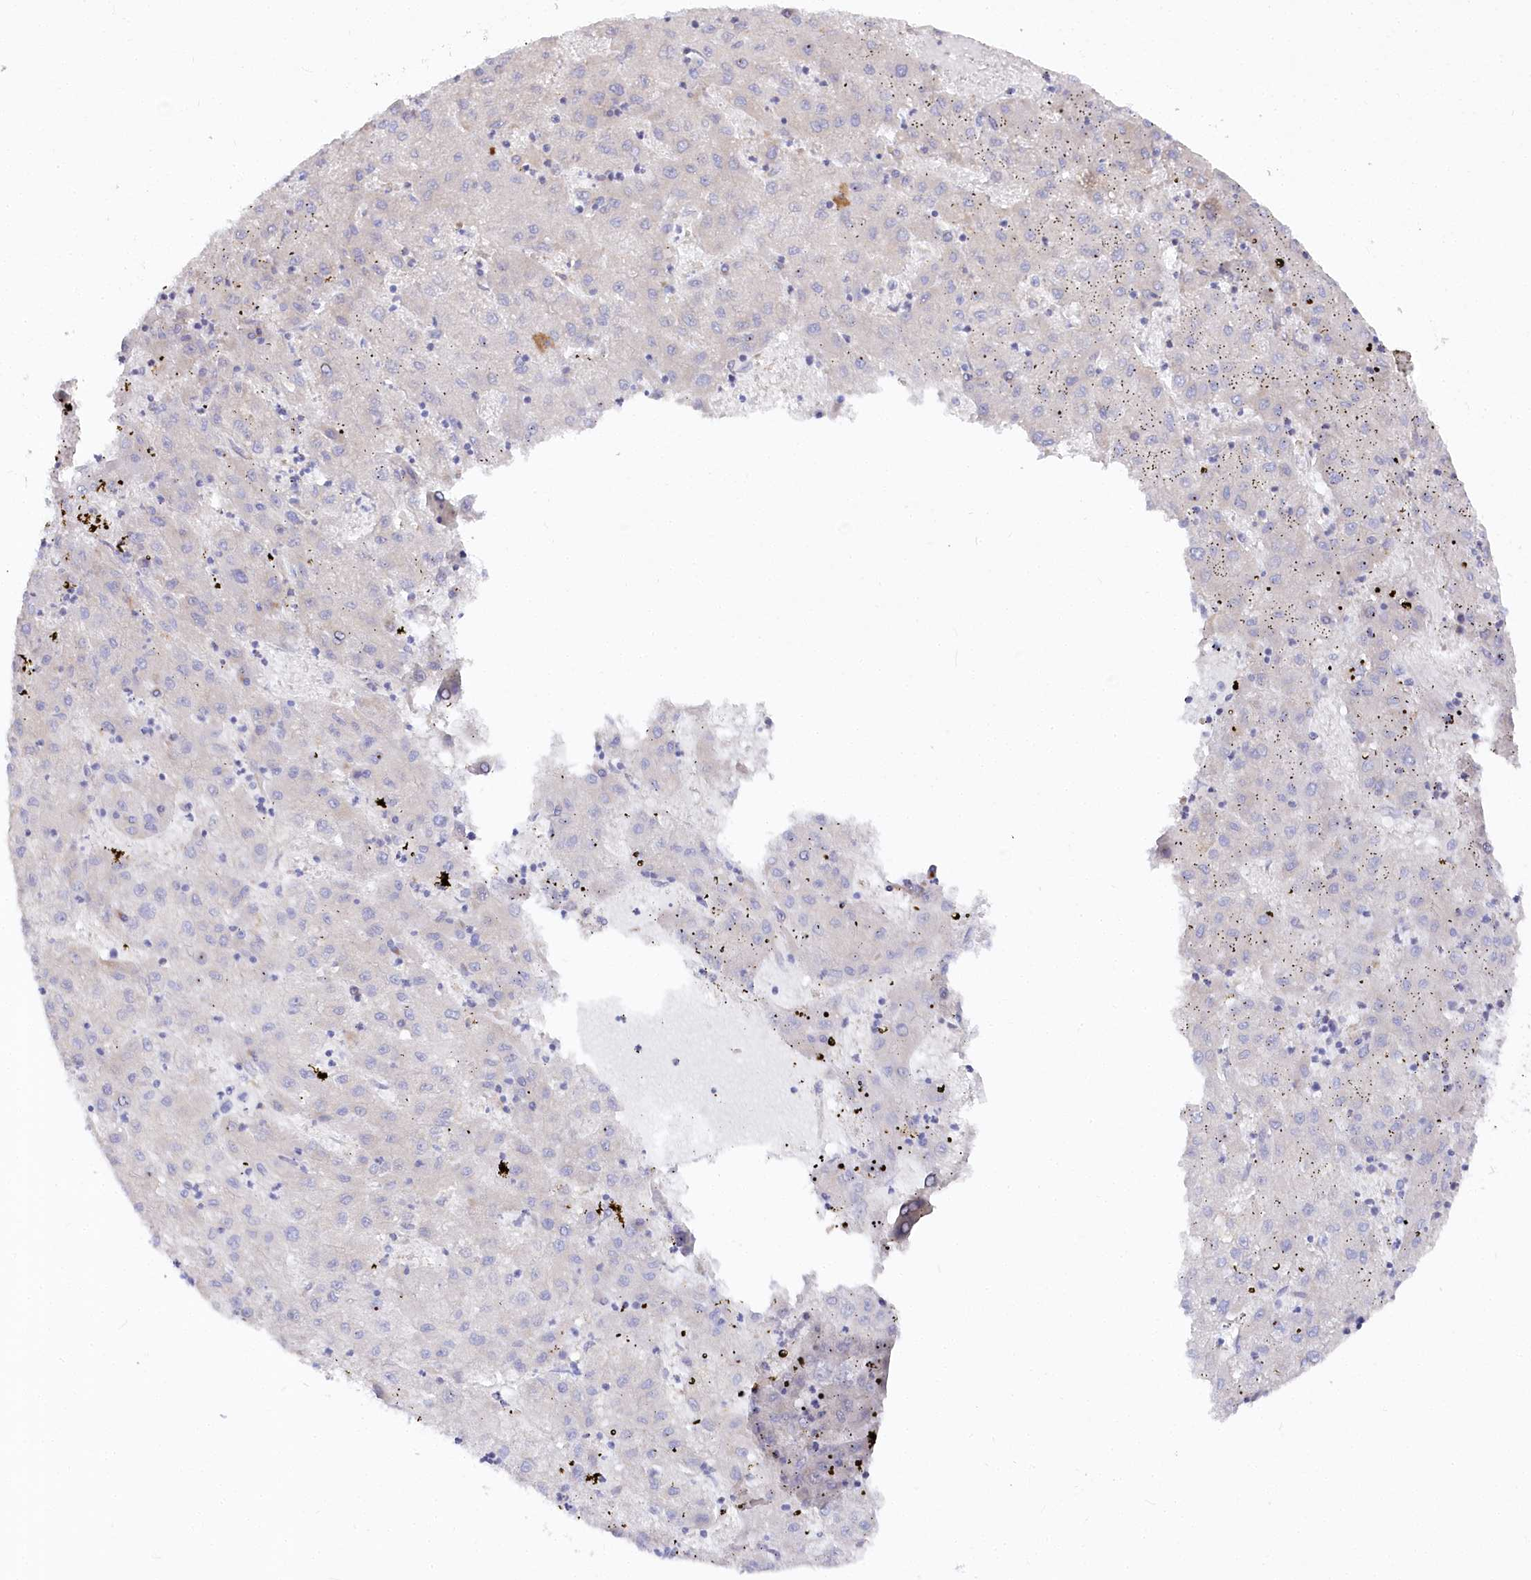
{"staining": {"intensity": "negative", "quantity": "none", "location": "none"}, "tissue": "liver cancer", "cell_type": "Tumor cells", "image_type": "cancer", "snomed": [{"axis": "morphology", "description": "Carcinoma, Hepatocellular, NOS"}, {"axis": "topography", "description": "Liver"}], "caption": "High power microscopy photomicrograph of an immunohistochemistry (IHC) histopathology image of liver cancer (hepatocellular carcinoma), revealing no significant expression in tumor cells.", "gene": "POGLUT1", "patient": {"sex": "male", "age": 72}}